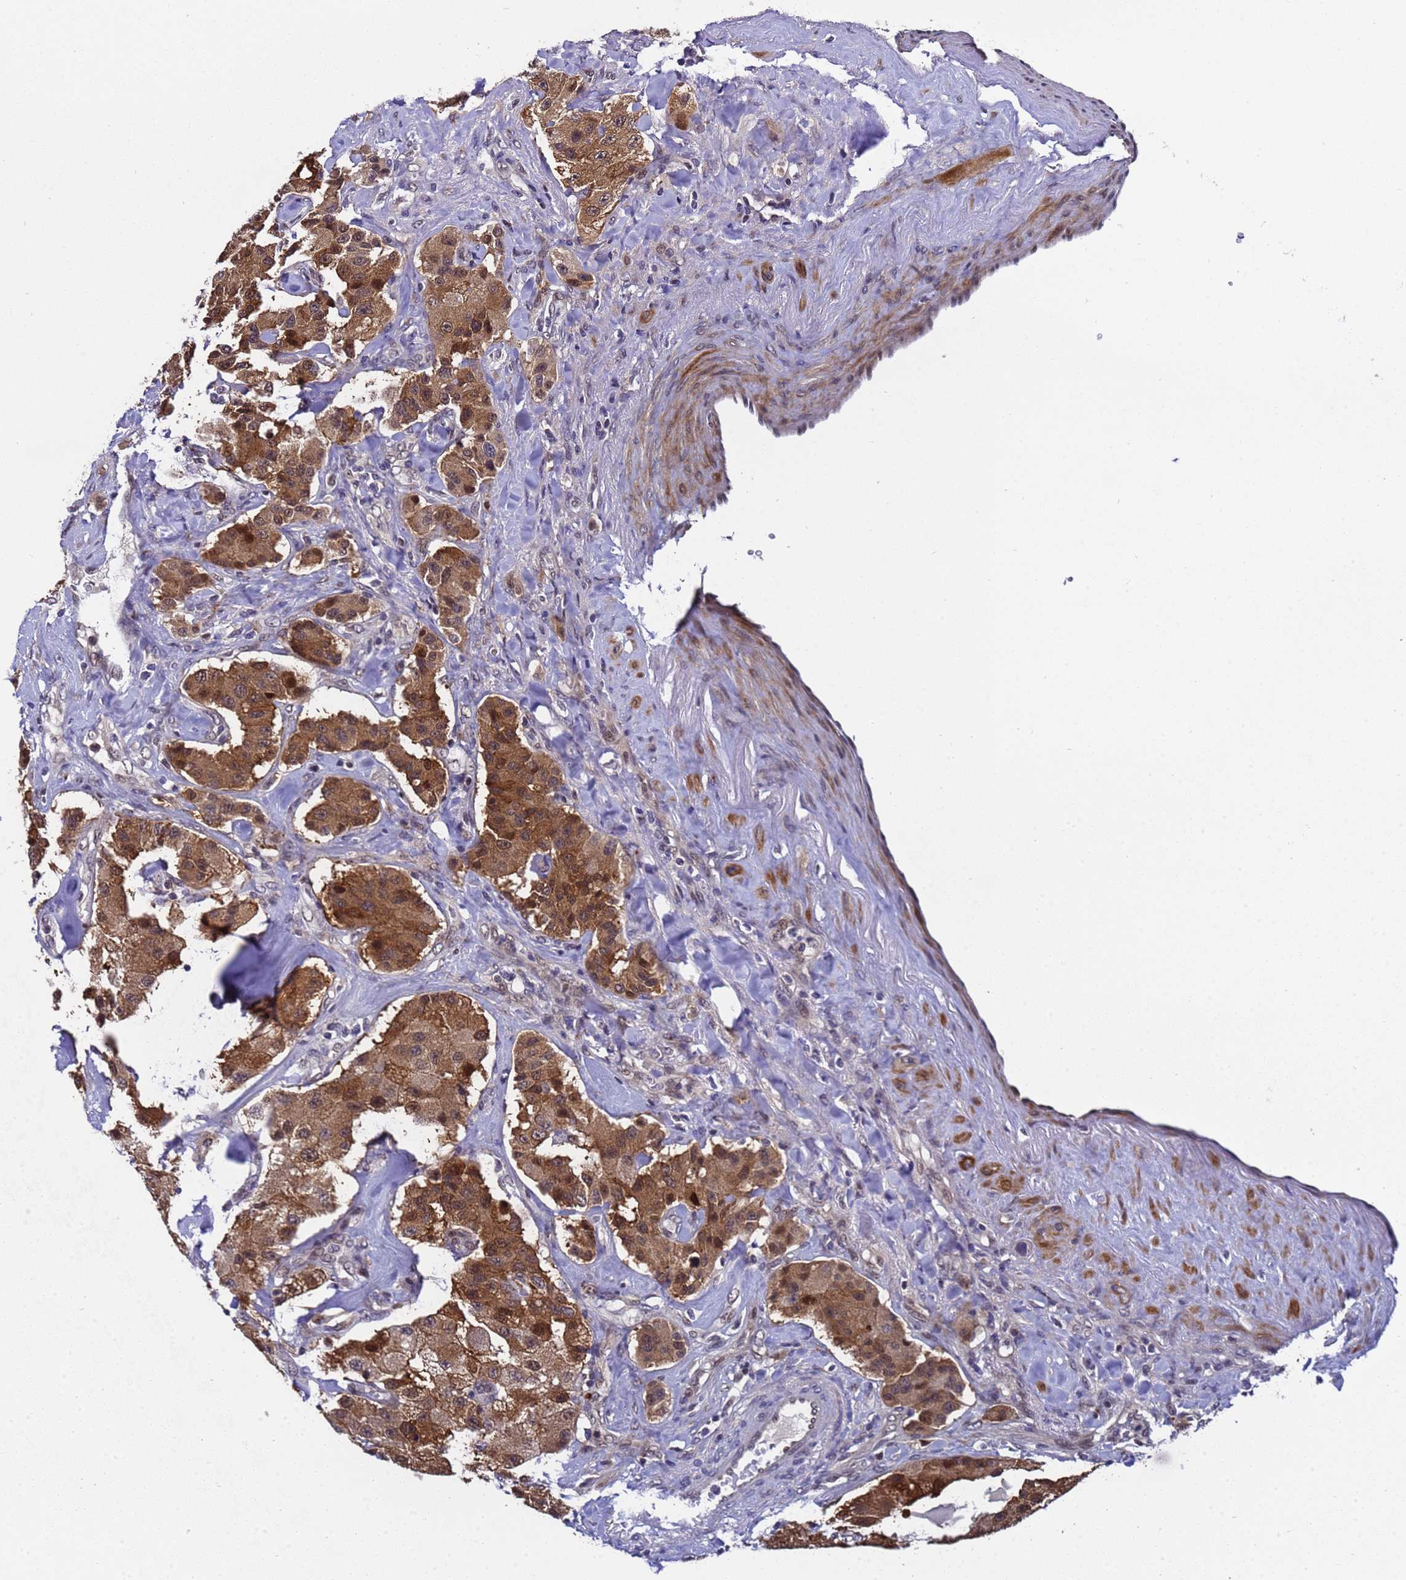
{"staining": {"intensity": "strong", "quantity": ">75%", "location": "cytoplasmic/membranous,nuclear"}, "tissue": "carcinoid", "cell_type": "Tumor cells", "image_type": "cancer", "snomed": [{"axis": "morphology", "description": "Carcinoid, malignant, NOS"}, {"axis": "topography", "description": "Pancreas"}], "caption": "Immunohistochemical staining of carcinoid displays high levels of strong cytoplasmic/membranous and nuclear positivity in approximately >75% of tumor cells.", "gene": "ANAPC13", "patient": {"sex": "male", "age": 41}}